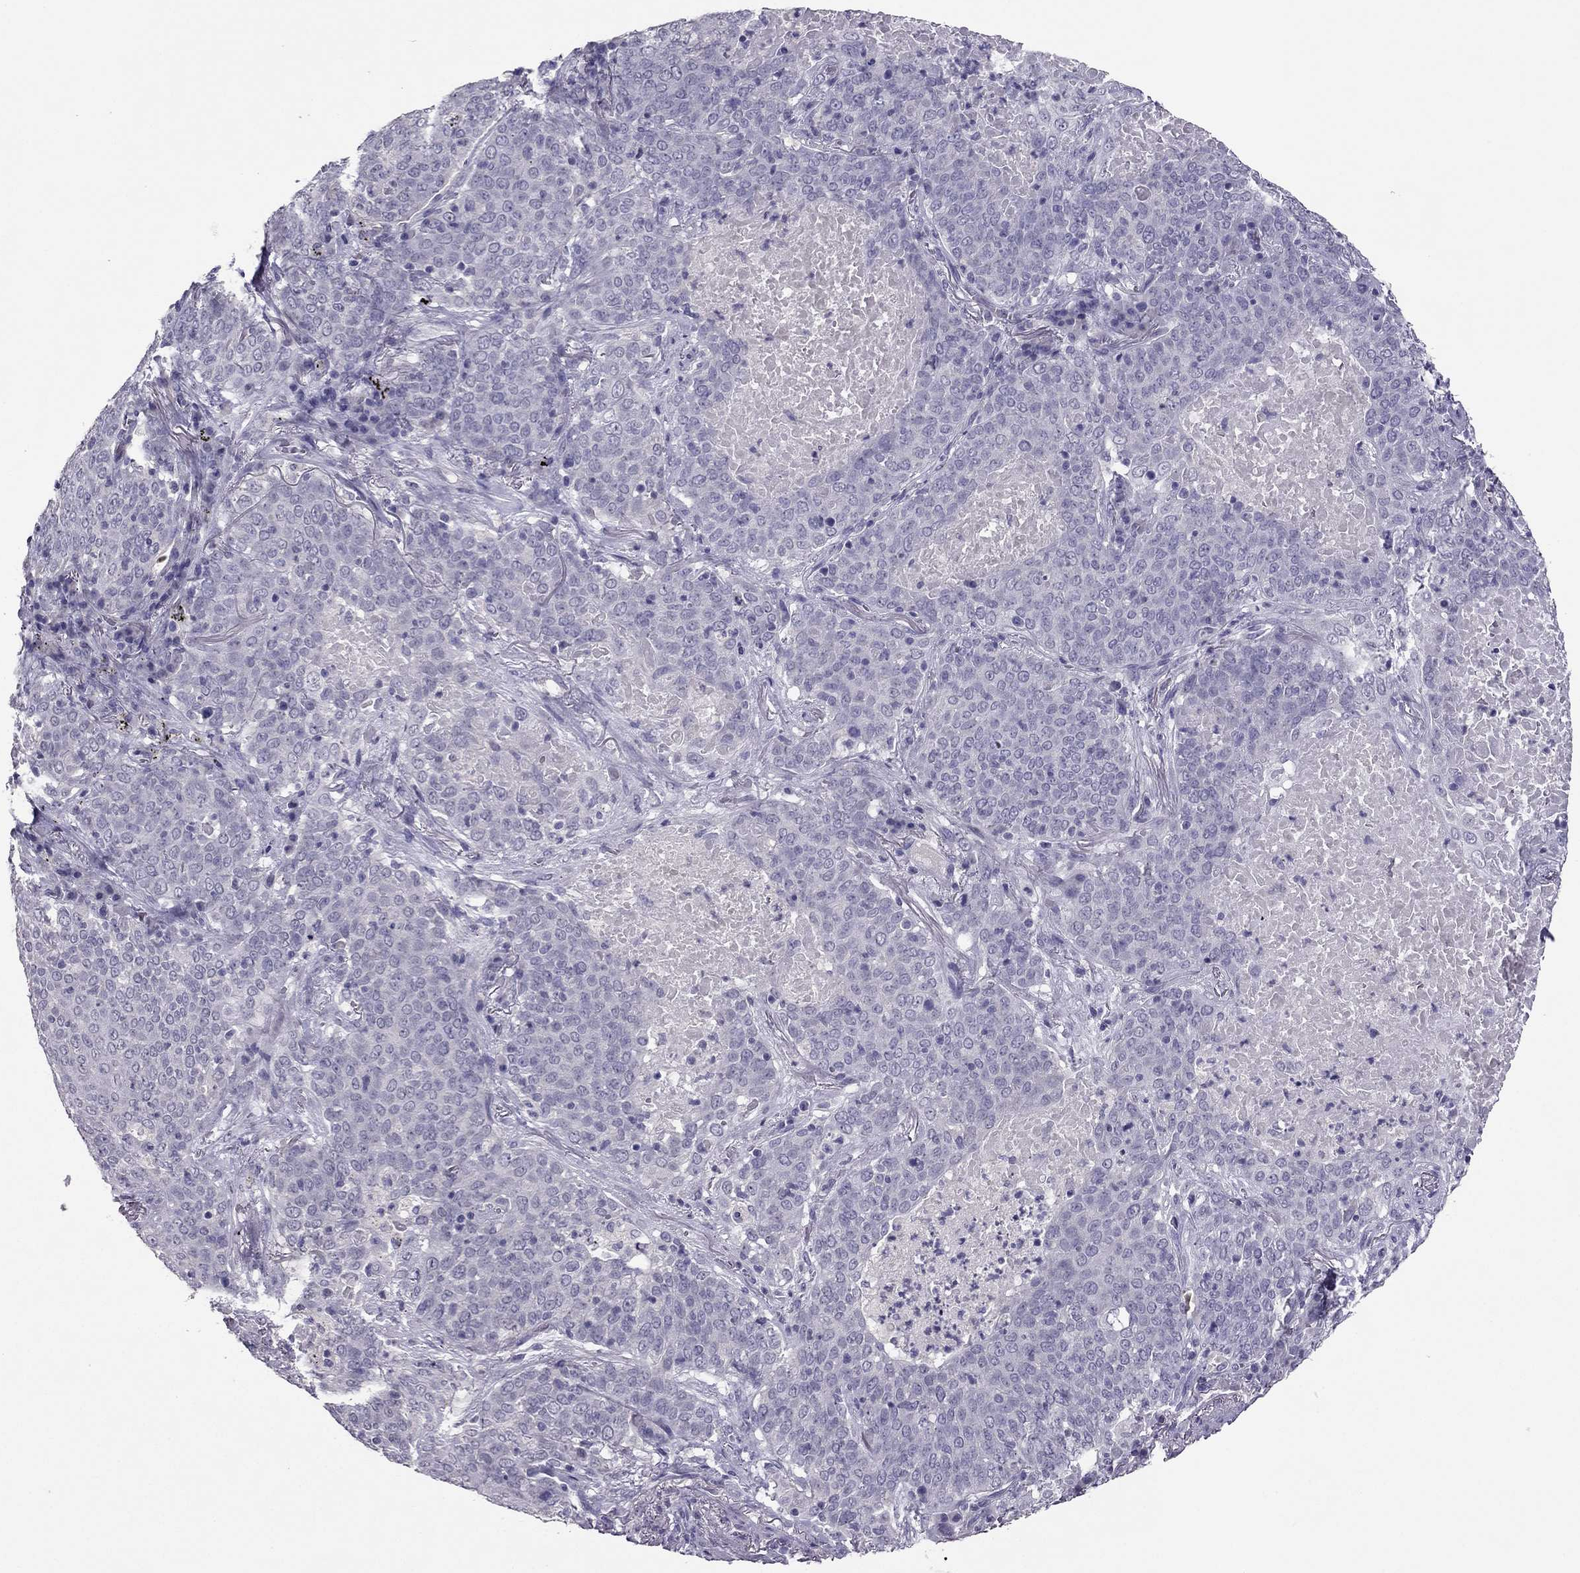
{"staining": {"intensity": "negative", "quantity": "none", "location": "none"}, "tissue": "lung cancer", "cell_type": "Tumor cells", "image_type": "cancer", "snomed": [{"axis": "morphology", "description": "Squamous cell carcinoma, NOS"}, {"axis": "topography", "description": "Lung"}], "caption": "An immunohistochemistry (IHC) image of lung cancer (squamous cell carcinoma) is shown. There is no staining in tumor cells of lung cancer (squamous cell carcinoma). (DAB immunohistochemistry (IHC) visualized using brightfield microscopy, high magnification).", "gene": "RHO", "patient": {"sex": "male", "age": 82}}